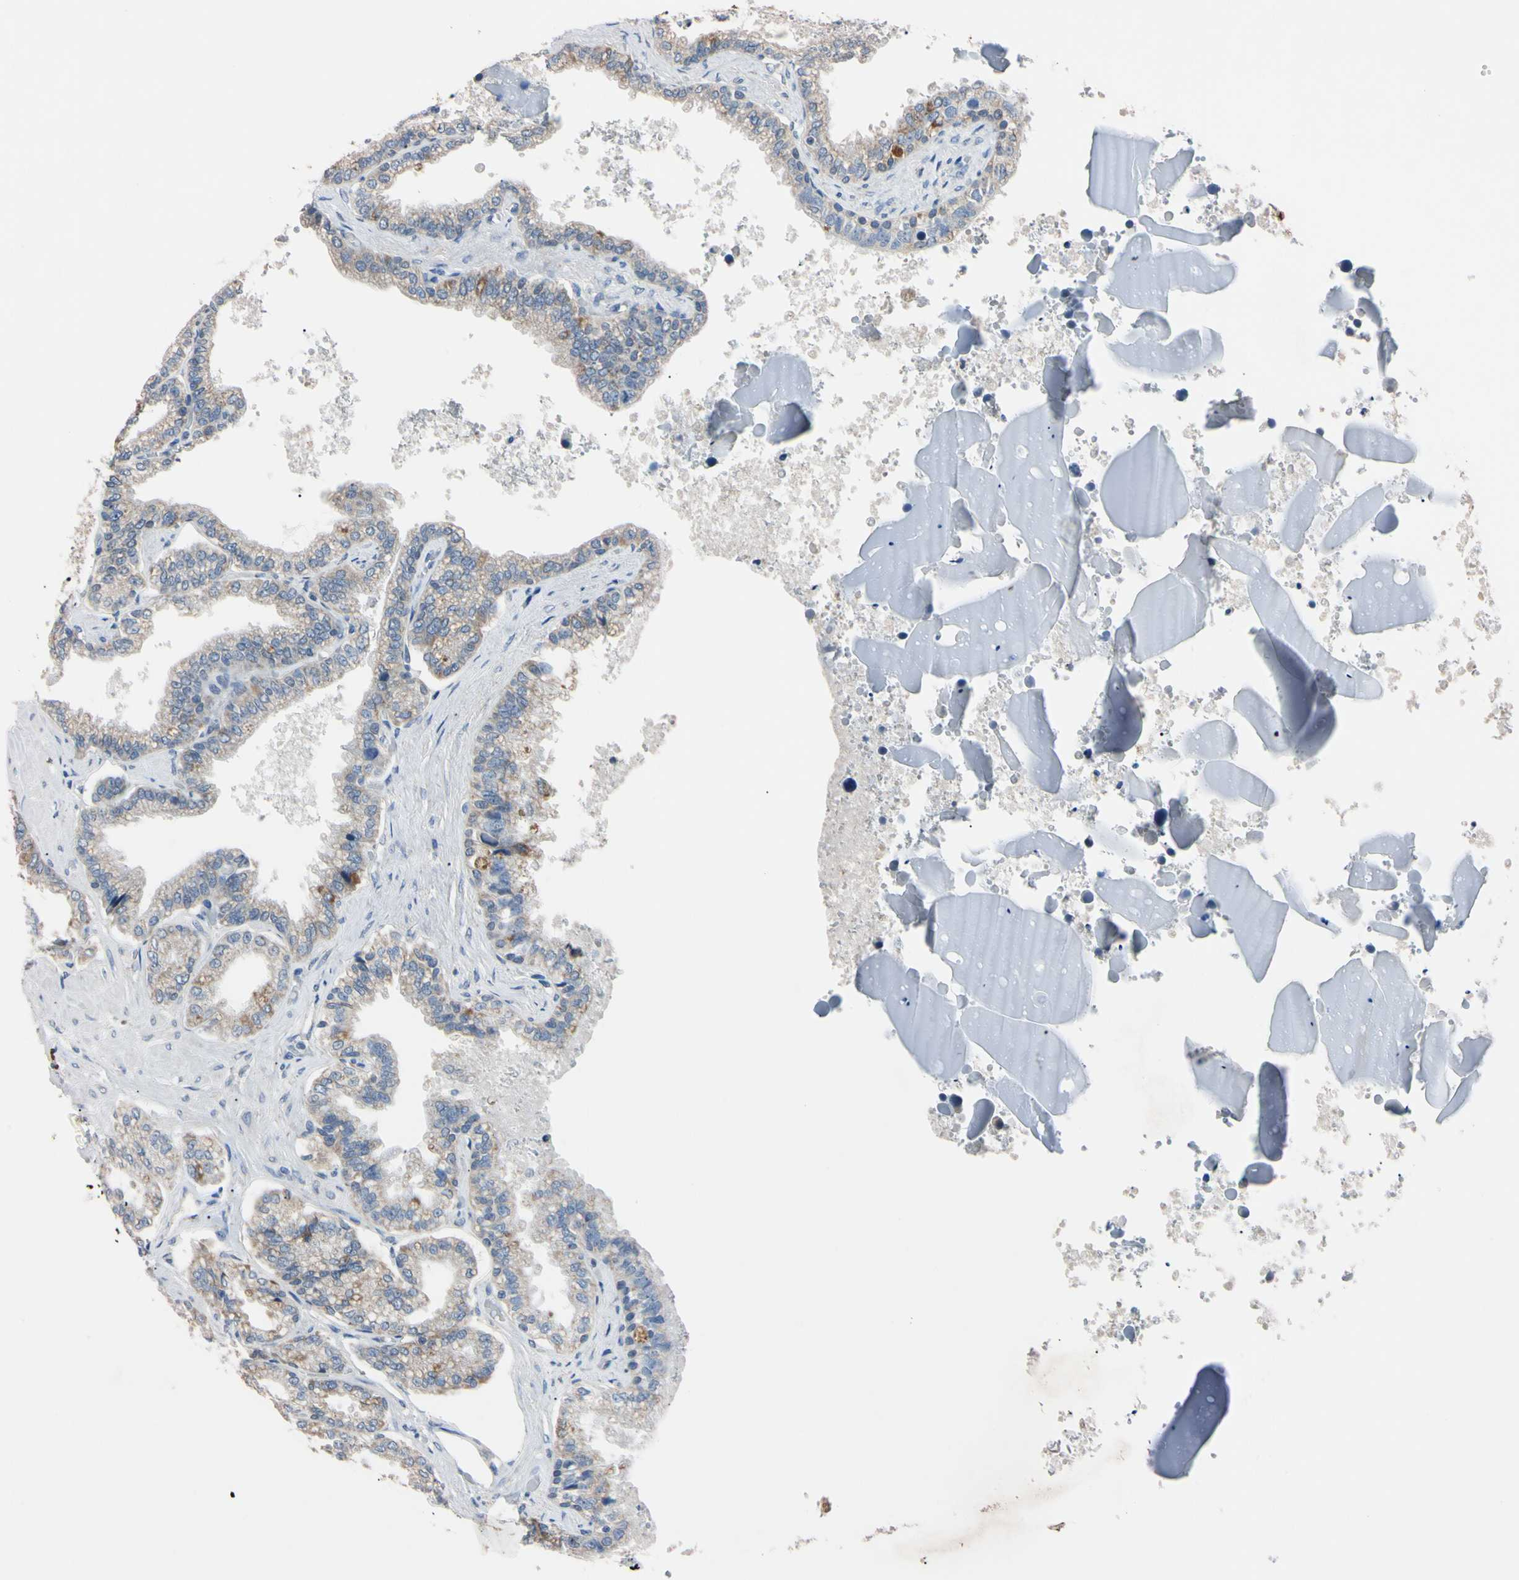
{"staining": {"intensity": "moderate", "quantity": "<25%", "location": "cytoplasmic/membranous"}, "tissue": "seminal vesicle", "cell_type": "Glandular cells", "image_type": "normal", "snomed": [{"axis": "morphology", "description": "Normal tissue, NOS"}, {"axis": "topography", "description": "Seminal veicle"}], "caption": "DAB immunohistochemical staining of benign seminal vesicle exhibits moderate cytoplasmic/membranous protein positivity in approximately <25% of glandular cells.", "gene": "PNKD", "patient": {"sex": "male", "age": 46}}